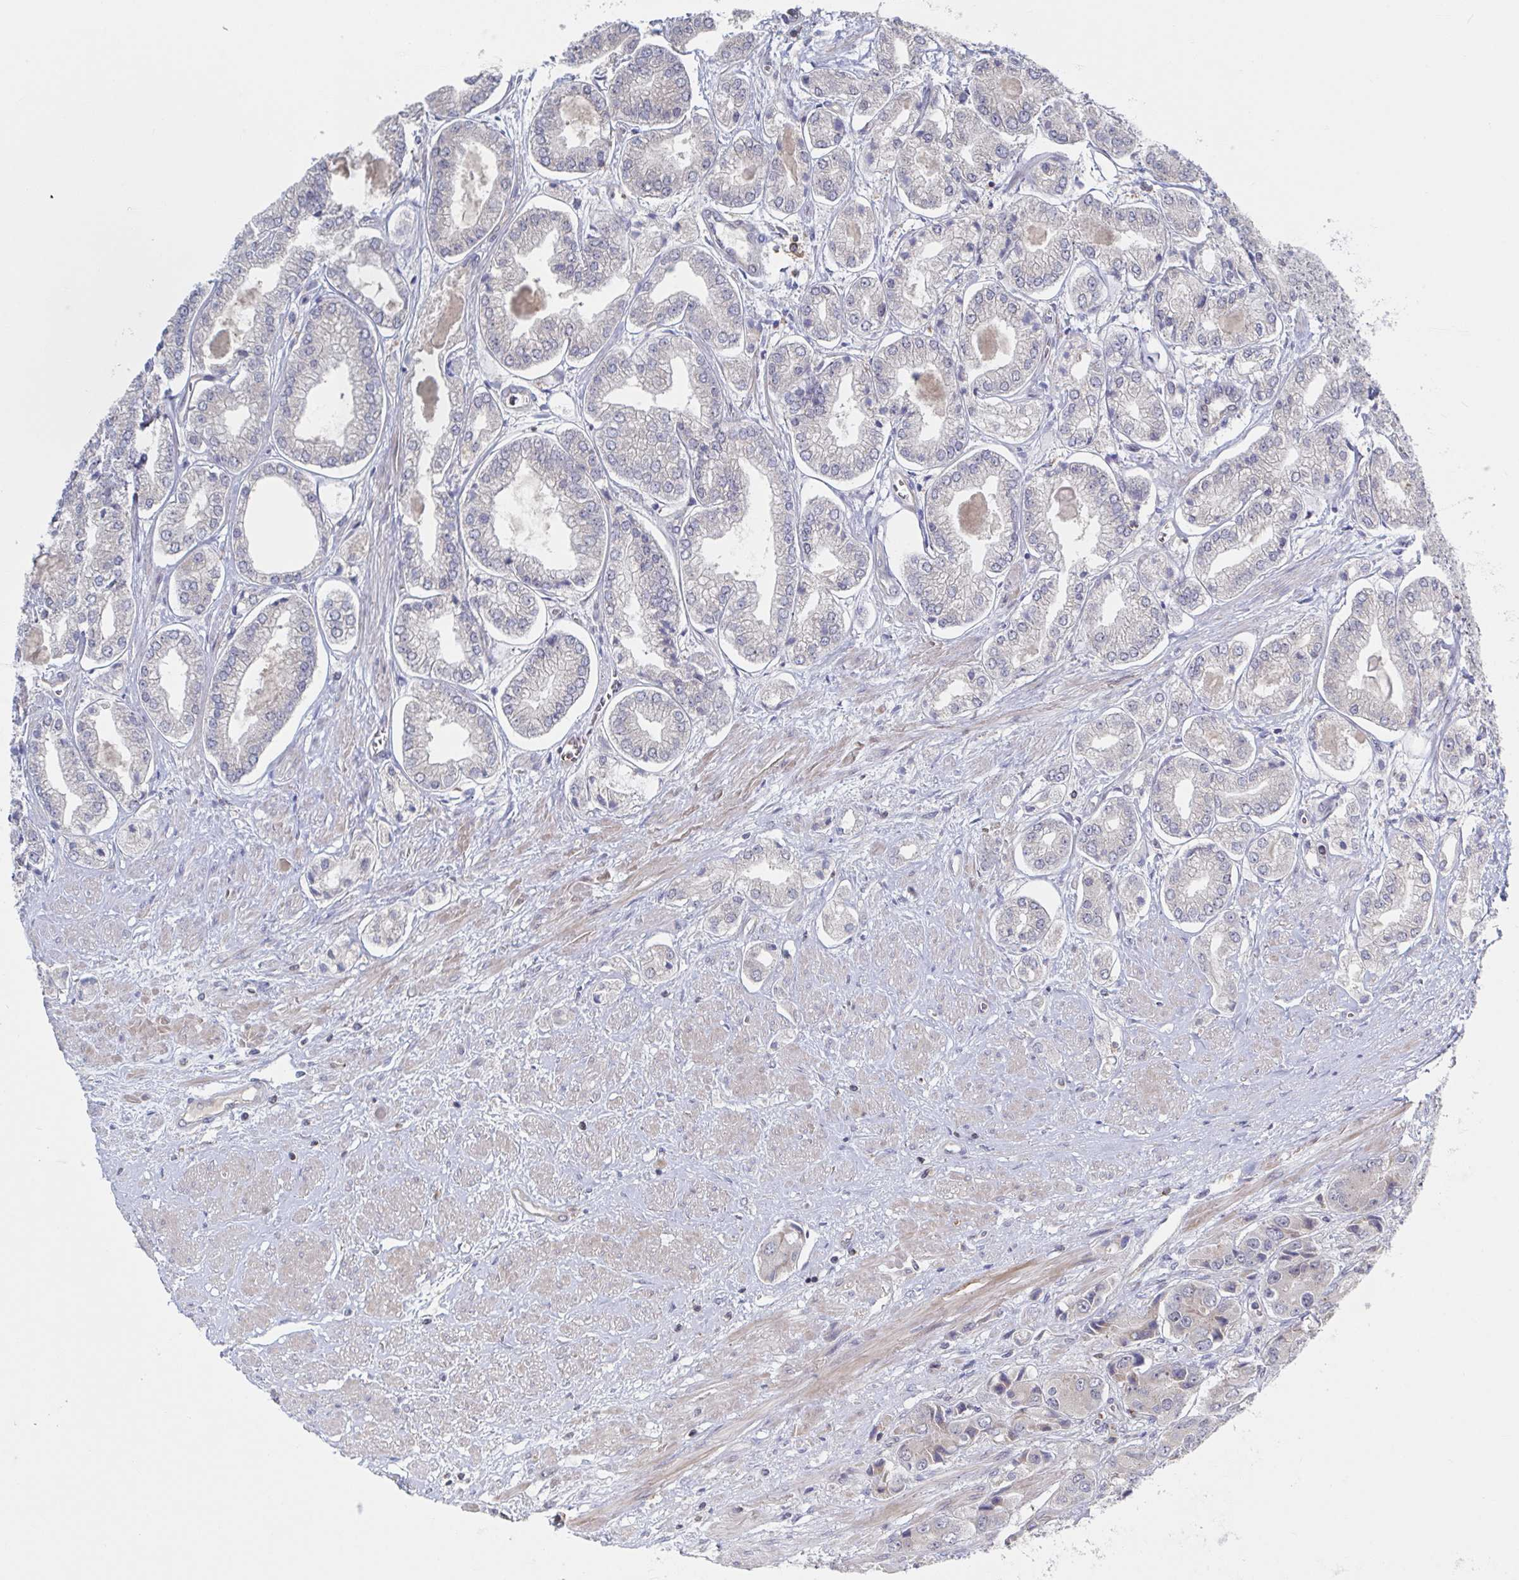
{"staining": {"intensity": "negative", "quantity": "none", "location": "none"}, "tissue": "prostate cancer", "cell_type": "Tumor cells", "image_type": "cancer", "snomed": [{"axis": "morphology", "description": "Adenocarcinoma, Low grade"}, {"axis": "topography", "description": "Prostate"}], "caption": "High magnification brightfield microscopy of prostate cancer (adenocarcinoma (low-grade)) stained with DAB (3,3'-diaminobenzidine) (brown) and counterstained with hematoxylin (blue): tumor cells show no significant expression.", "gene": "DHRS12", "patient": {"sex": "male", "age": 69}}